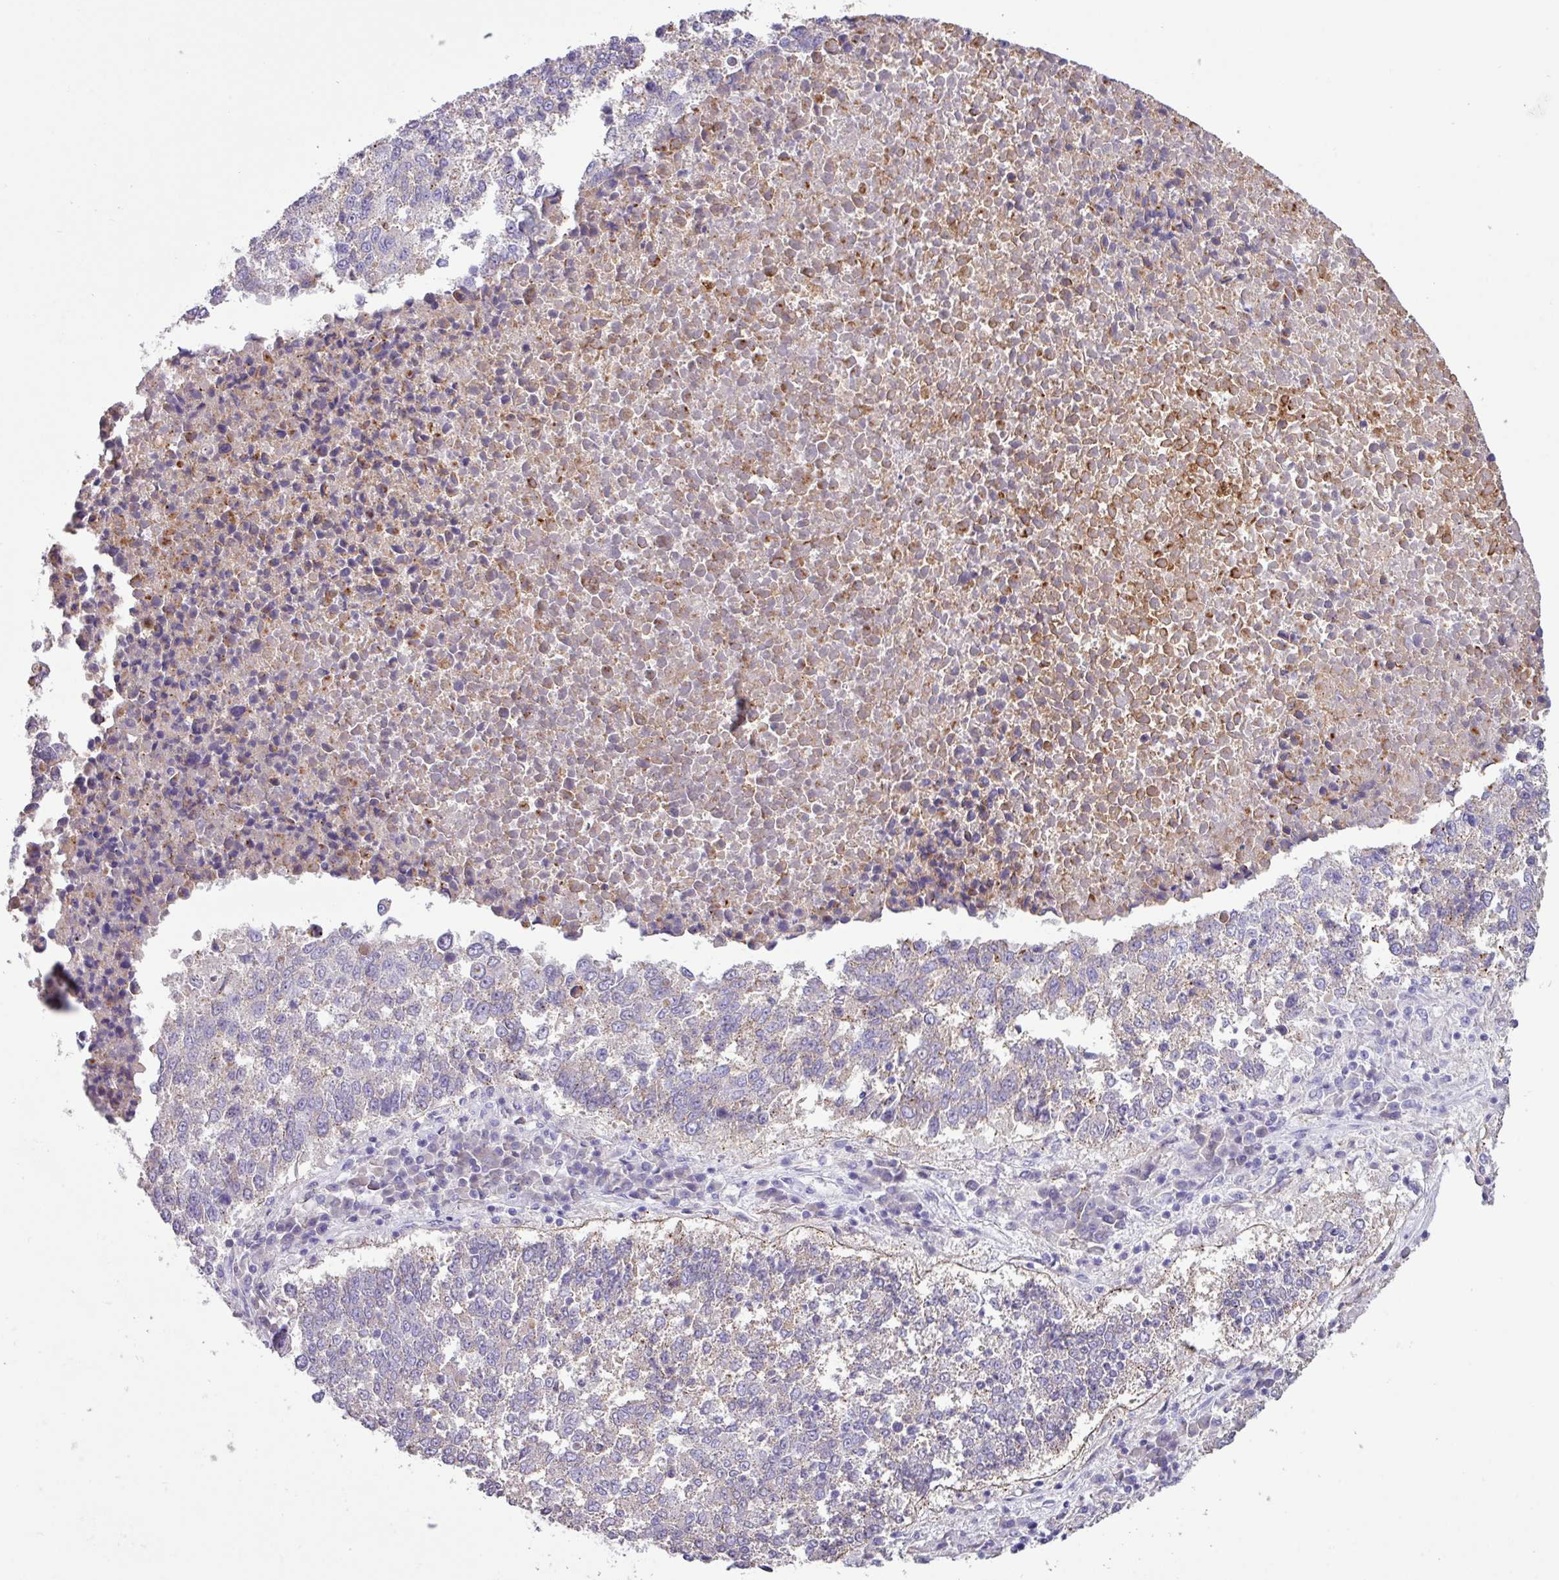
{"staining": {"intensity": "negative", "quantity": "none", "location": "none"}, "tissue": "lung cancer", "cell_type": "Tumor cells", "image_type": "cancer", "snomed": [{"axis": "morphology", "description": "Squamous cell carcinoma, NOS"}, {"axis": "topography", "description": "Lung"}], "caption": "Tumor cells are negative for protein expression in human squamous cell carcinoma (lung). (DAB immunohistochemistry (IHC) visualized using brightfield microscopy, high magnification).", "gene": "CYSTM1", "patient": {"sex": "male", "age": 73}}